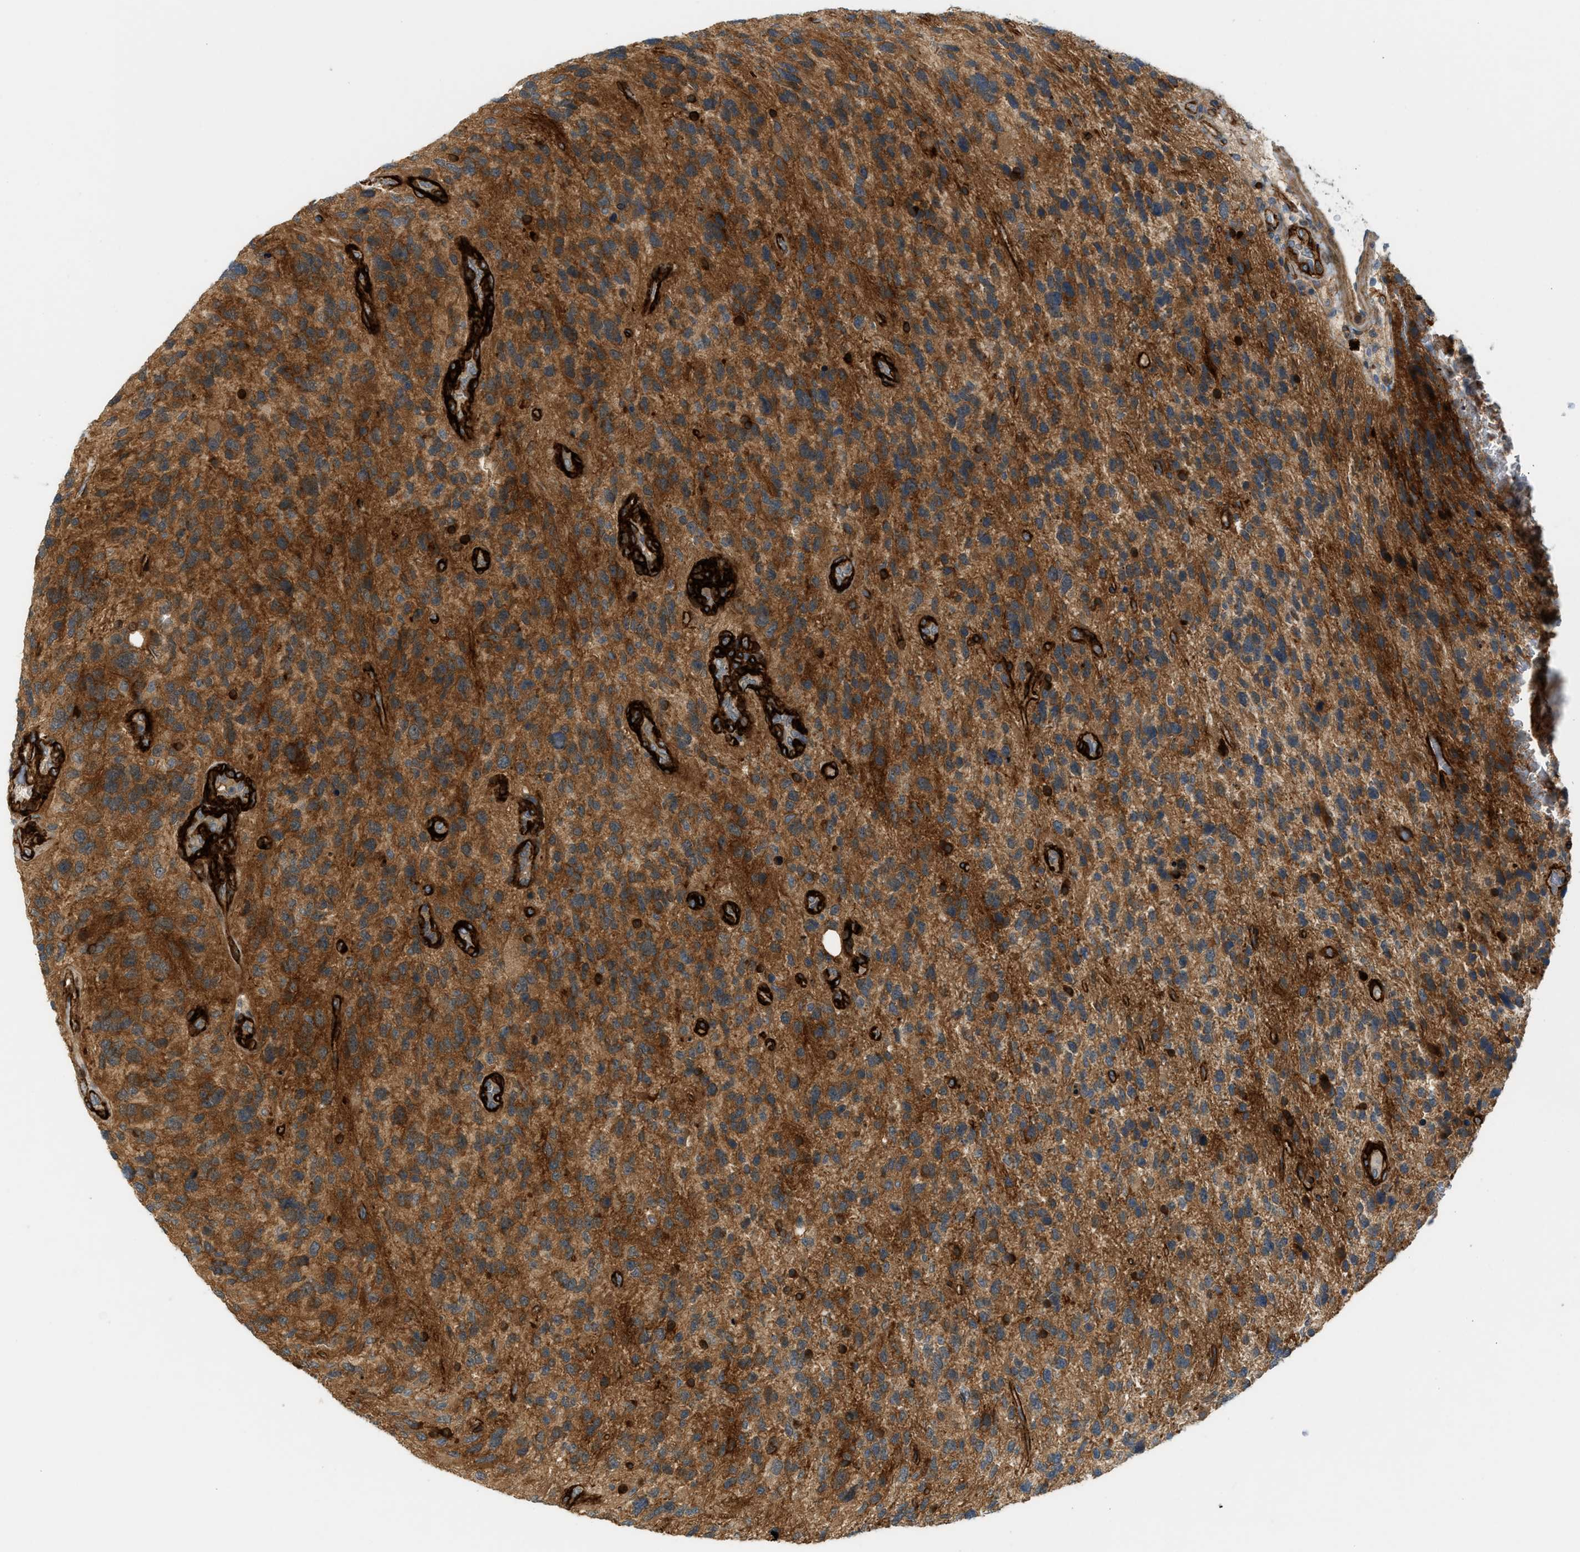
{"staining": {"intensity": "strong", "quantity": ">75%", "location": "cytoplasmic/membranous"}, "tissue": "glioma", "cell_type": "Tumor cells", "image_type": "cancer", "snomed": [{"axis": "morphology", "description": "Glioma, malignant, High grade"}, {"axis": "topography", "description": "Brain"}], "caption": "Immunohistochemistry image of neoplastic tissue: human glioma stained using immunohistochemistry (IHC) shows high levels of strong protein expression localized specifically in the cytoplasmic/membranous of tumor cells, appearing as a cytoplasmic/membranous brown color.", "gene": "EDNRA", "patient": {"sex": "female", "age": 58}}